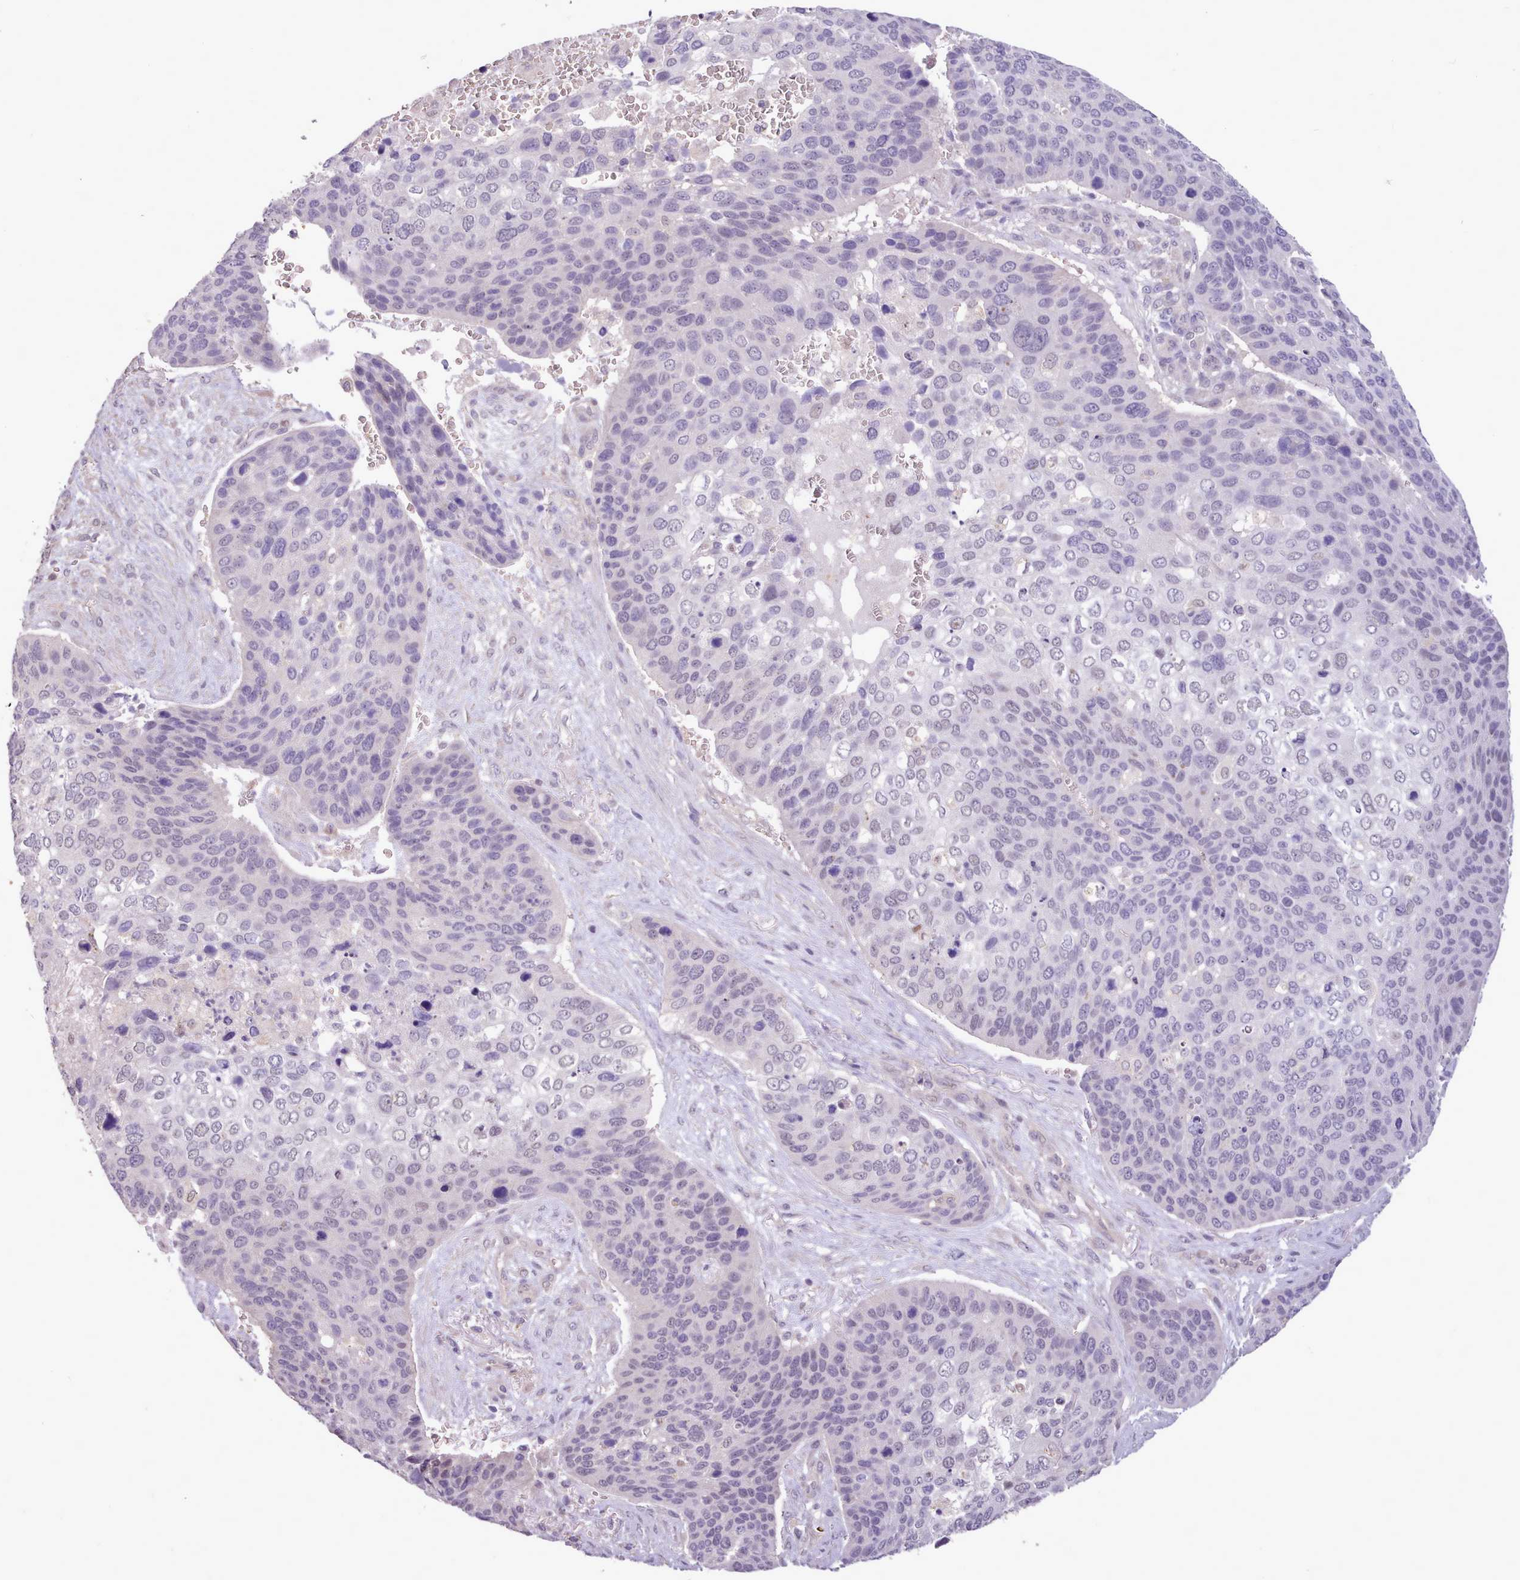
{"staining": {"intensity": "weak", "quantity": "<25%", "location": "nuclear"}, "tissue": "skin cancer", "cell_type": "Tumor cells", "image_type": "cancer", "snomed": [{"axis": "morphology", "description": "Basal cell carcinoma"}, {"axis": "topography", "description": "Skin"}], "caption": "Tumor cells show no significant staining in skin cancer (basal cell carcinoma).", "gene": "ZNF607", "patient": {"sex": "female", "age": 74}}